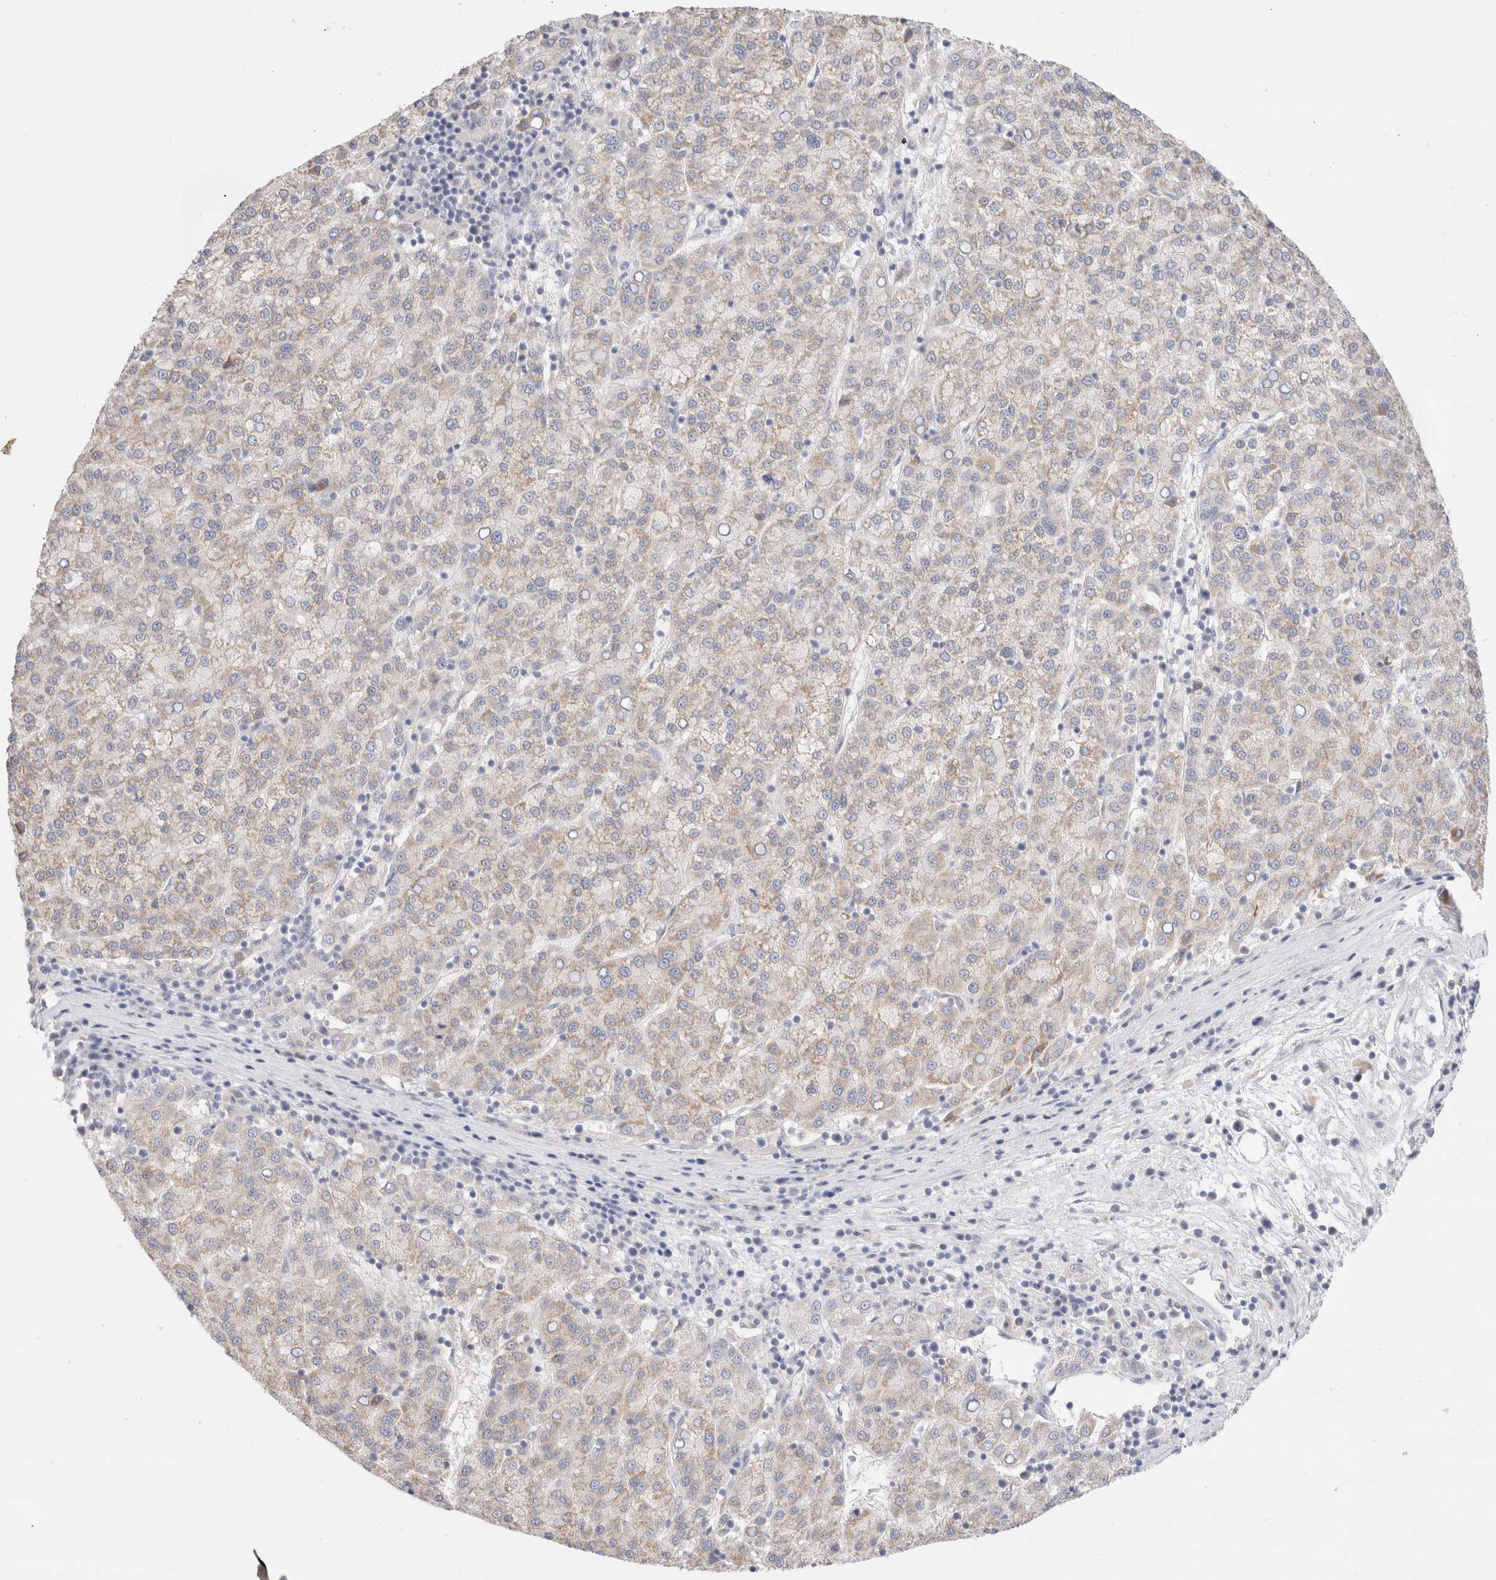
{"staining": {"intensity": "weak", "quantity": ">75%", "location": "cytoplasmic/membranous"}, "tissue": "liver cancer", "cell_type": "Tumor cells", "image_type": "cancer", "snomed": [{"axis": "morphology", "description": "Carcinoma, Hepatocellular, NOS"}, {"axis": "topography", "description": "Liver"}], "caption": "Weak cytoplasmic/membranous positivity is appreciated in about >75% of tumor cells in liver cancer (hepatocellular carcinoma).", "gene": "SPATA20", "patient": {"sex": "female", "age": 58}}